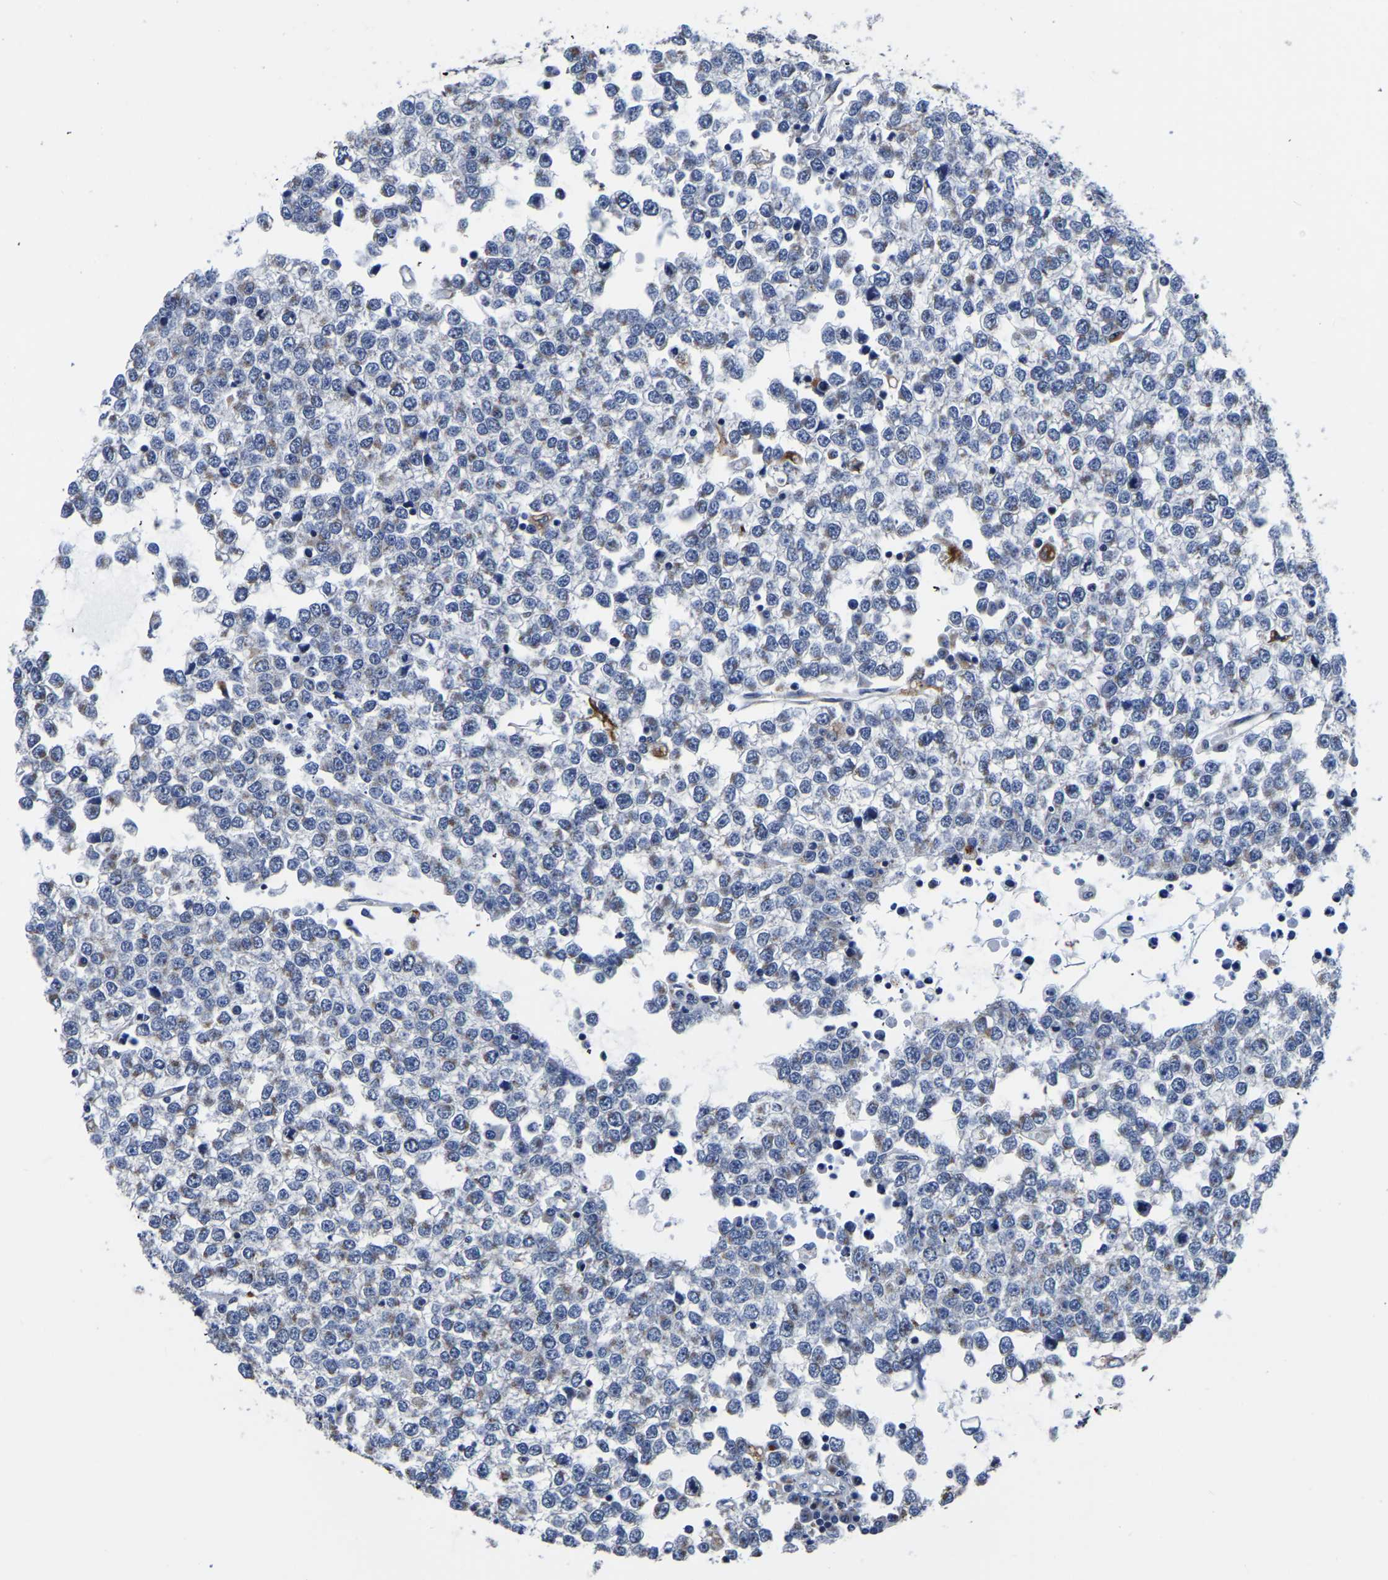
{"staining": {"intensity": "negative", "quantity": "none", "location": "none"}, "tissue": "testis cancer", "cell_type": "Tumor cells", "image_type": "cancer", "snomed": [{"axis": "morphology", "description": "Seminoma, NOS"}, {"axis": "topography", "description": "Testis"}], "caption": "An image of testis seminoma stained for a protein shows no brown staining in tumor cells. The staining is performed using DAB (3,3'-diaminobenzidine) brown chromogen with nuclei counter-stained in using hematoxylin.", "gene": "PDLIM7", "patient": {"sex": "male", "age": 65}}